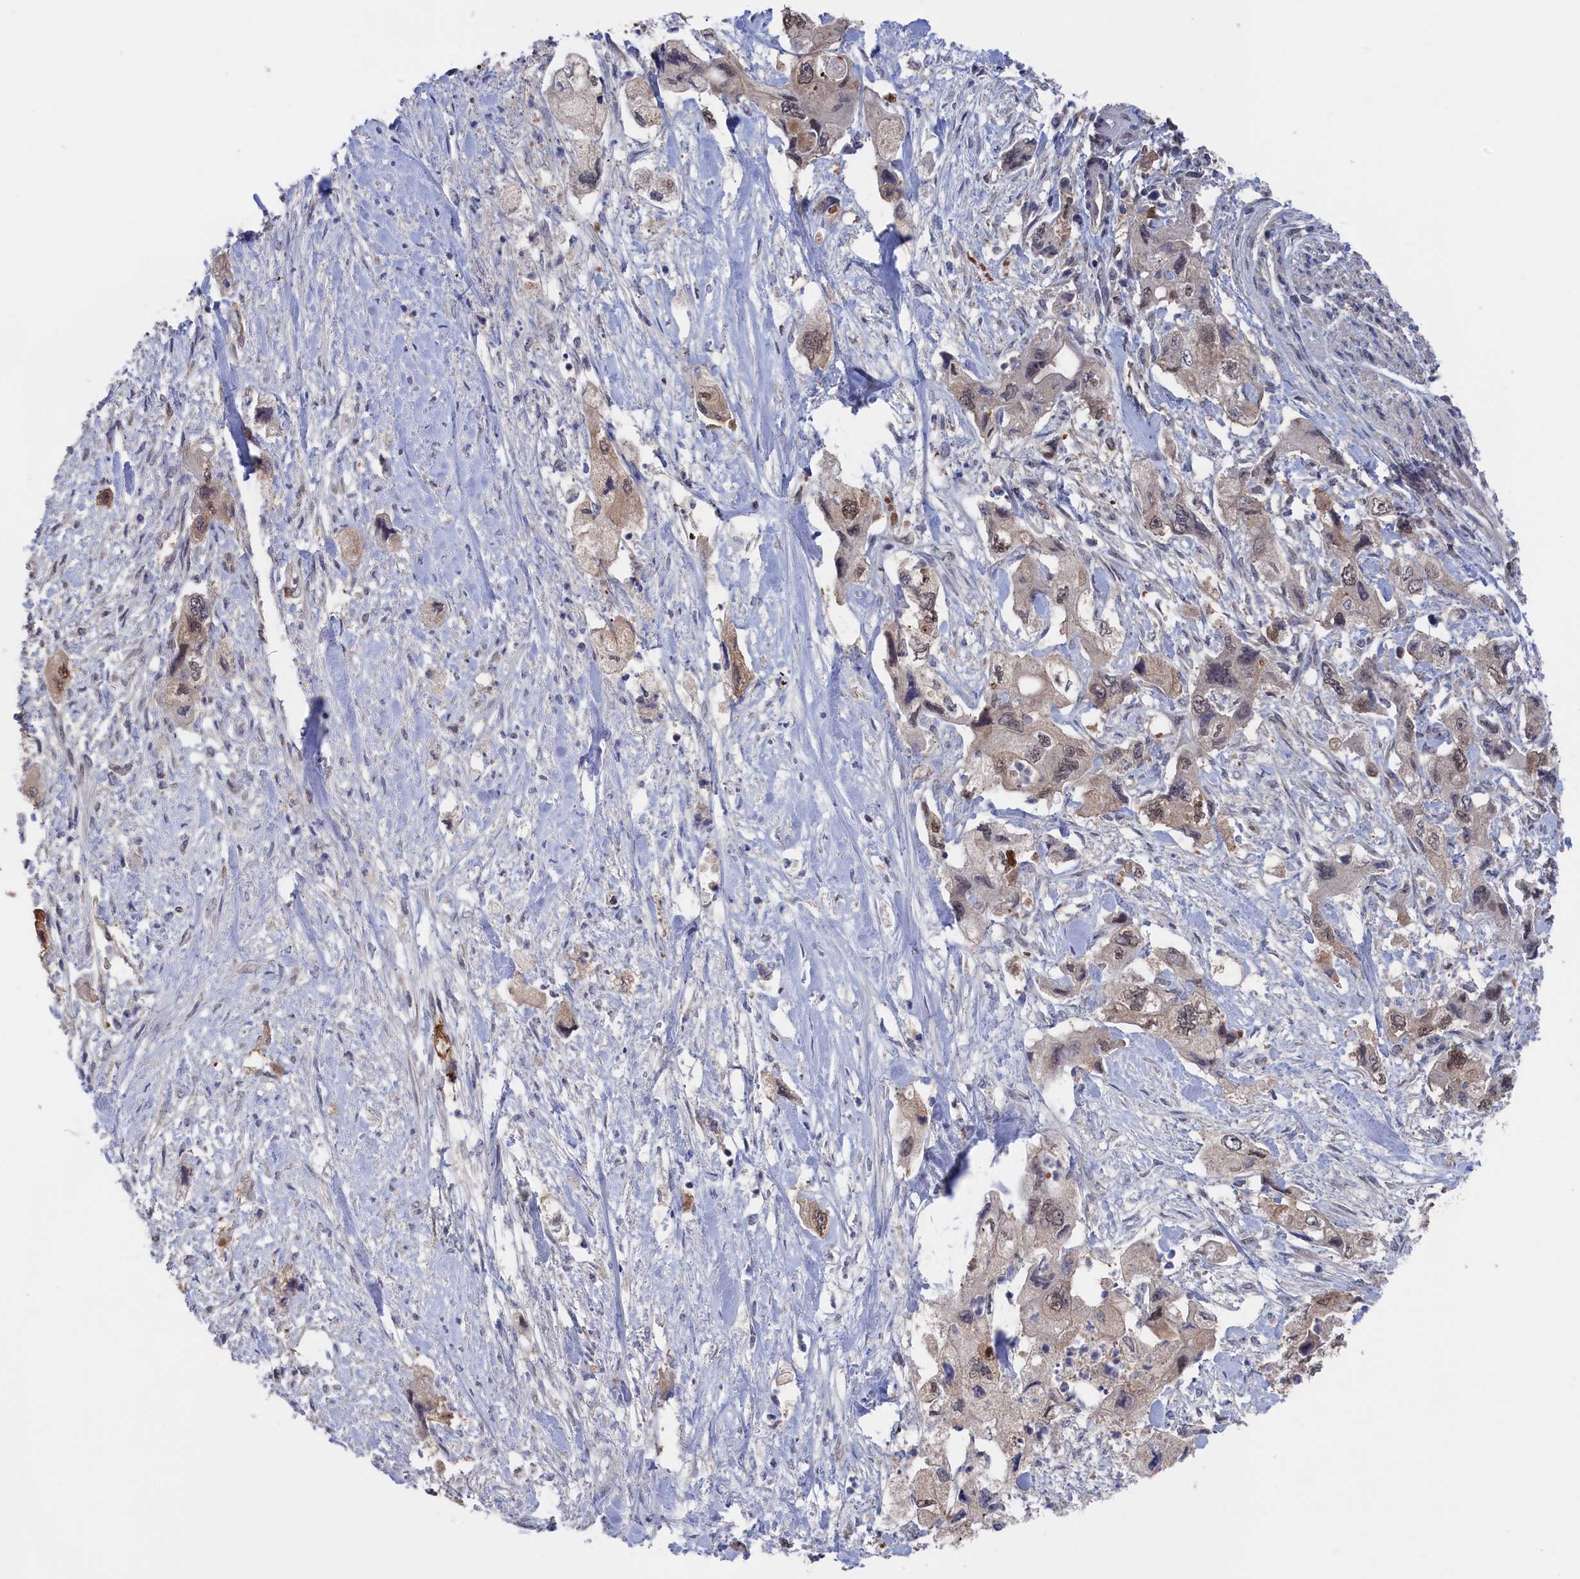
{"staining": {"intensity": "weak", "quantity": "25%-75%", "location": "cytoplasmic/membranous,nuclear"}, "tissue": "pancreatic cancer", "cell_type": "Tumor cells", "image_type": "cancer", "snomed": [{"axis": "morphology", "description": "Adenocarcinoma, NOS"}, {"axis": "topography", "description": "Pancreas"}], "caption": "Weak cytoplasmic/membranous and nuclear positivity is identified in approximately 25%-75% of tumor cells in pancreatic cancer (adenocarcinoma).", "gene": "NUTF2", "patient": {"sex": "female", "age": 73}}